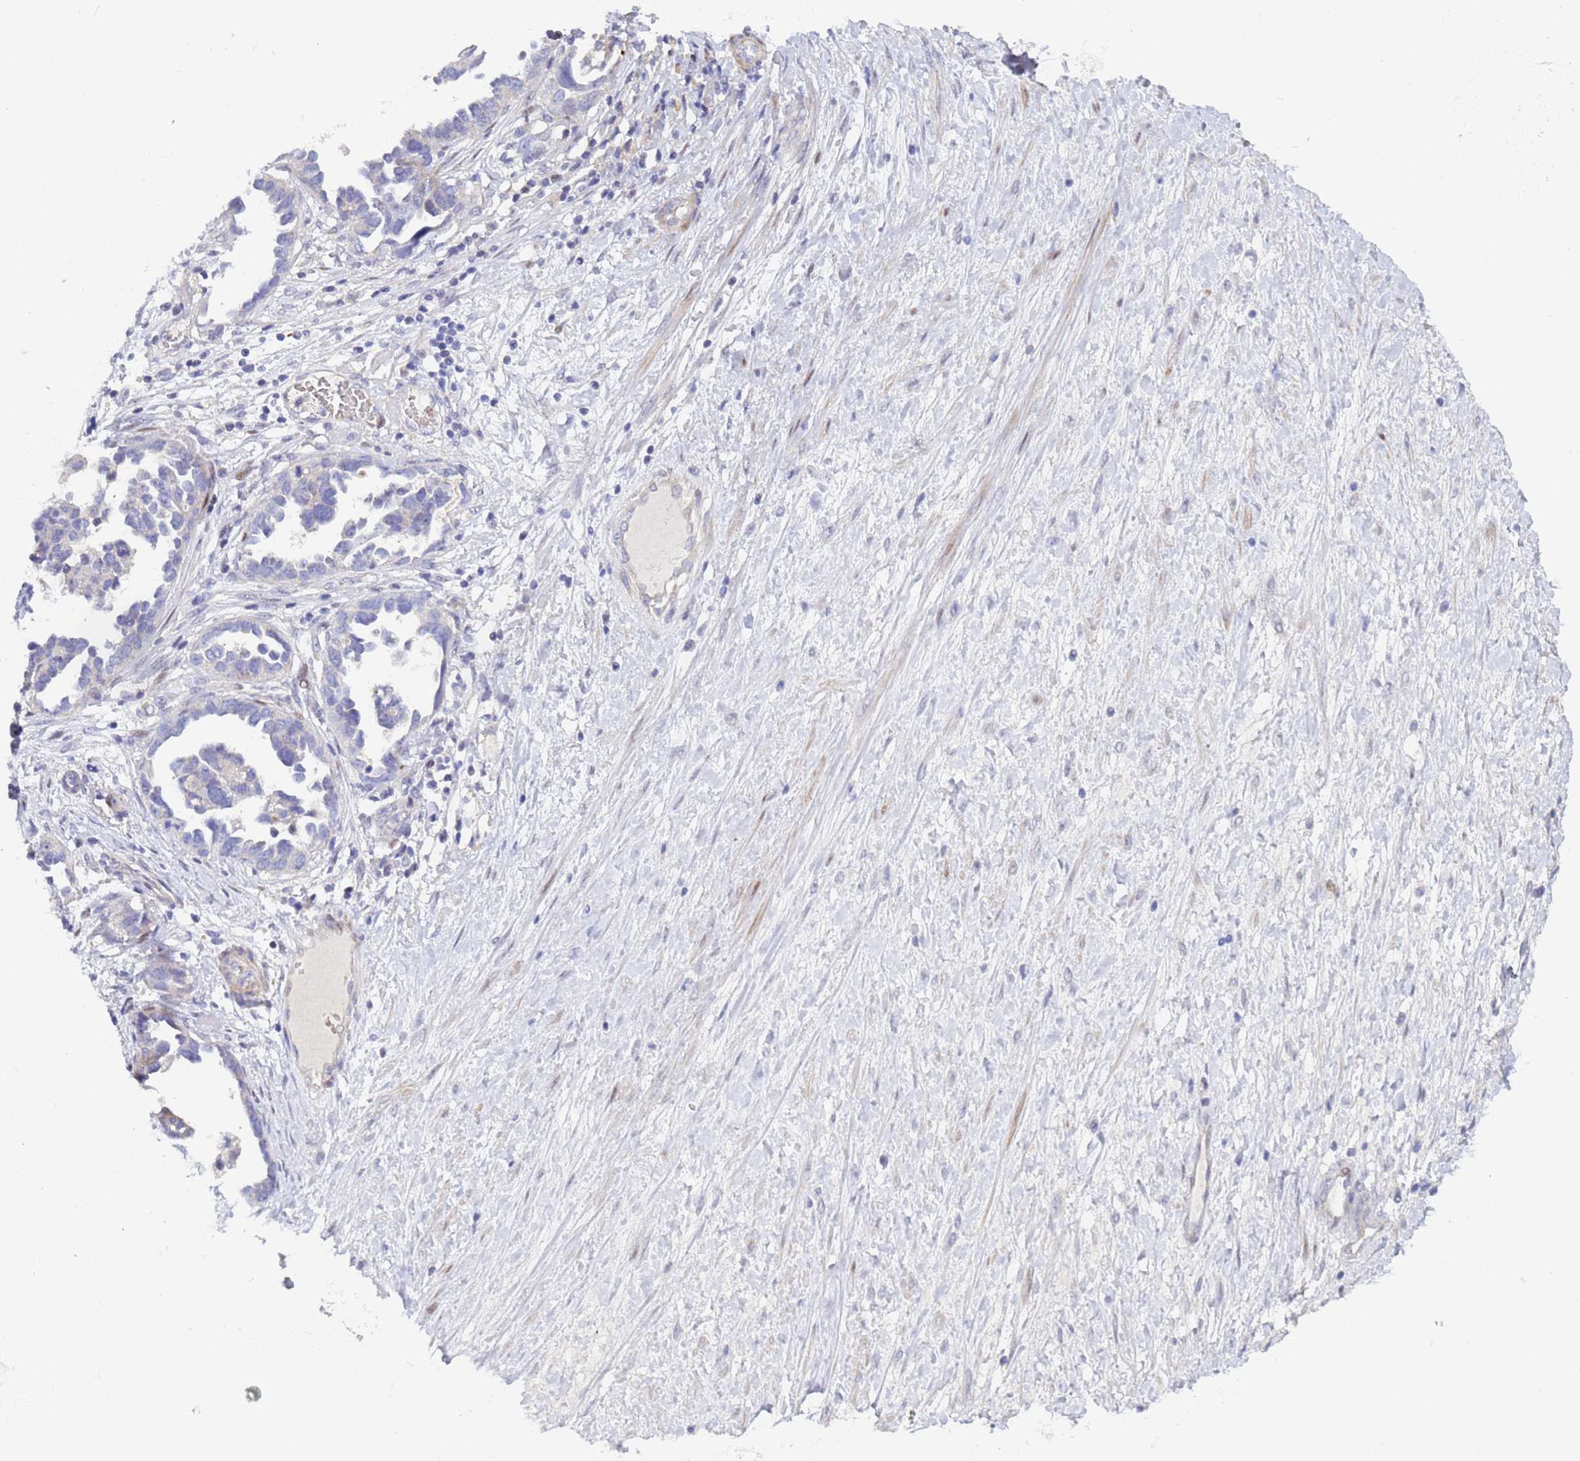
{"staining": {"intensity": "negative", "quantity": "none", "location": "none"}, "tissue": "ovarian cancer", "cell_type": "Tumor cells", "image_type": "cancer", "snomed": [{"axis": "morphology", "description": "Cystadenocarcinoma, serous, NOS"}, {"axis": "topography", "description": "Ovary"}], "caption": "IHC micrograph of neoplastic tissue: human ovarian serous cystadenocarcinoma stained with DAB displays no significant protein expression in tumor cells.", "gene": "PPP6R1", "patient": {"sex": "female", "age": 54}}